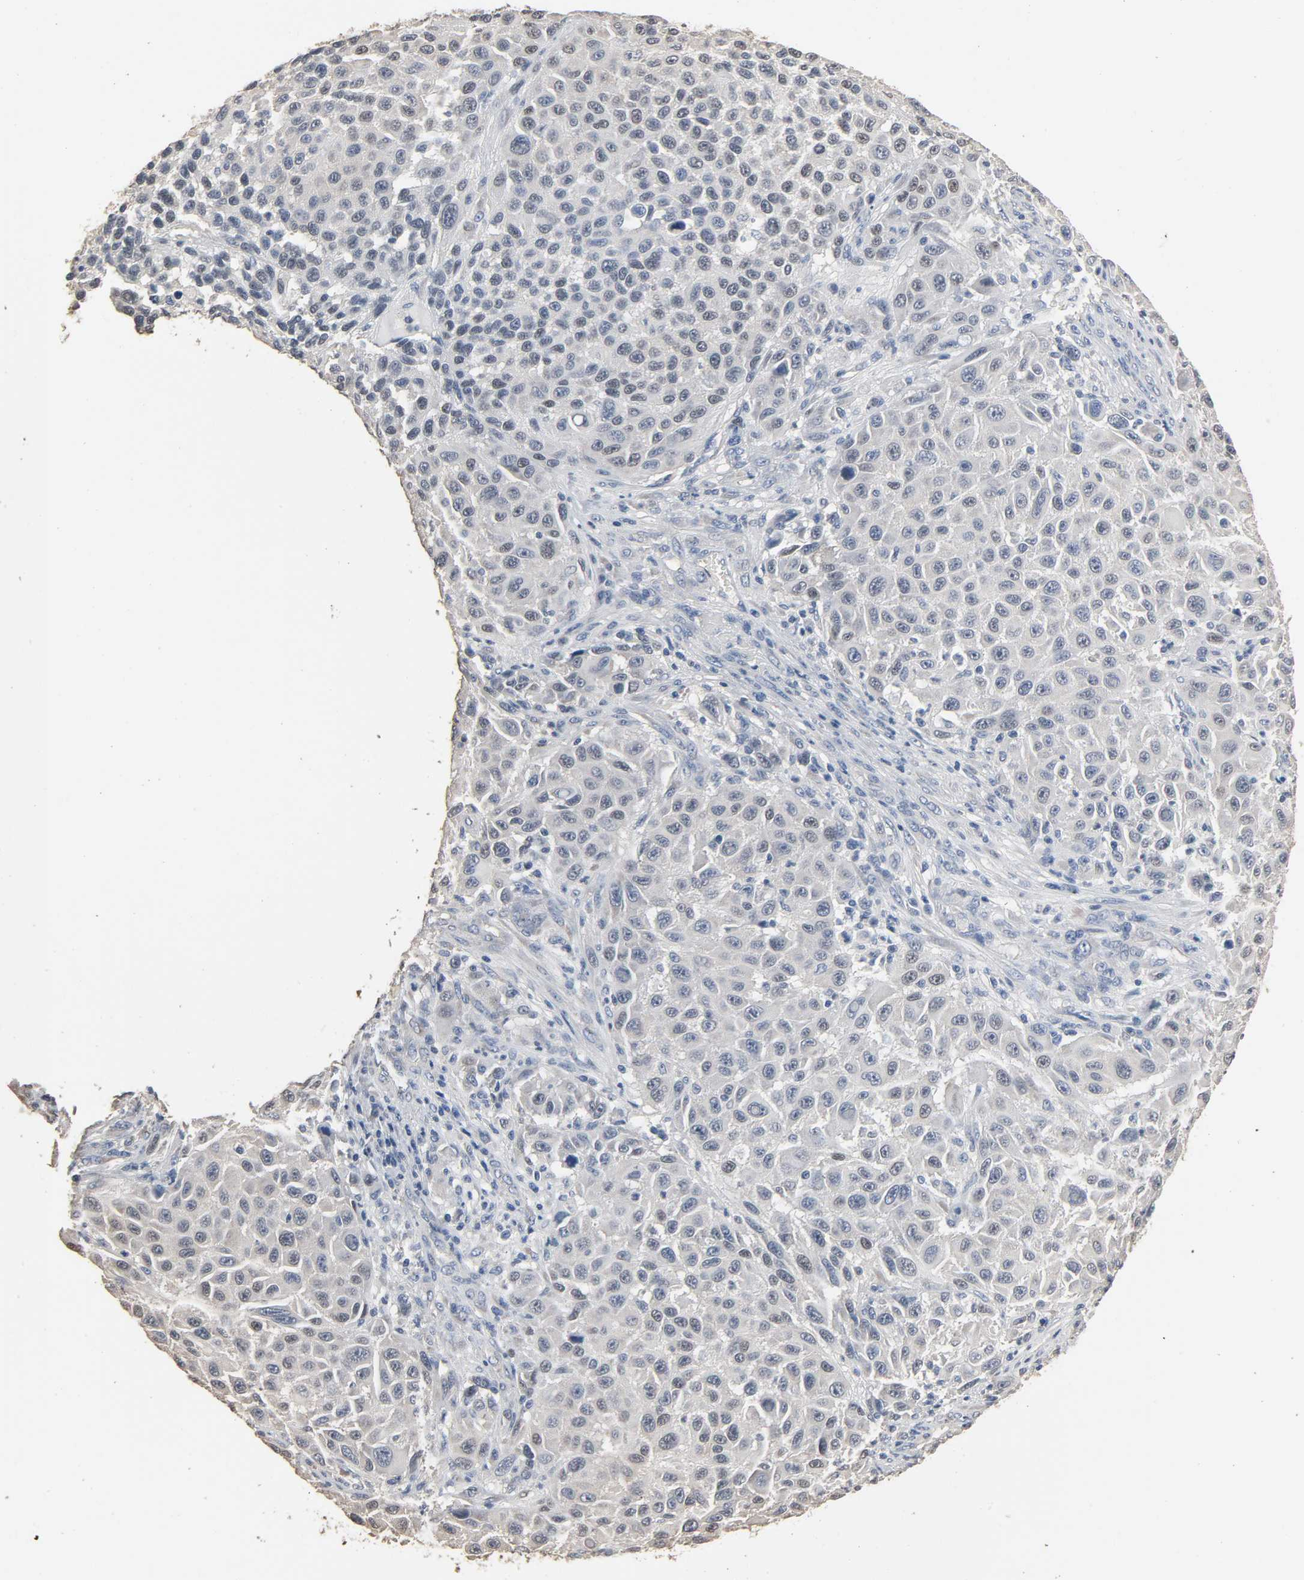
{"staining": {"intensity": "weak", "quantity": "<25%", "location": "nuclear"}, "tissue": "melanoma", "cell_type": "Tumor cells", "image_type": "cancer", "snomed": [{"axis": "morphology", "description": "Malignant melanoma, Metastatic site"}, {"axis": "topography", "description": "Lymph node"}], "caption": "A high-resolution histopathology image shows immunohistochemistry staining of melanoma, which exhibits no significant positivity in tumor cells.", "gene": "SOX6", "patient": {"sex": "male", "age": 61}}